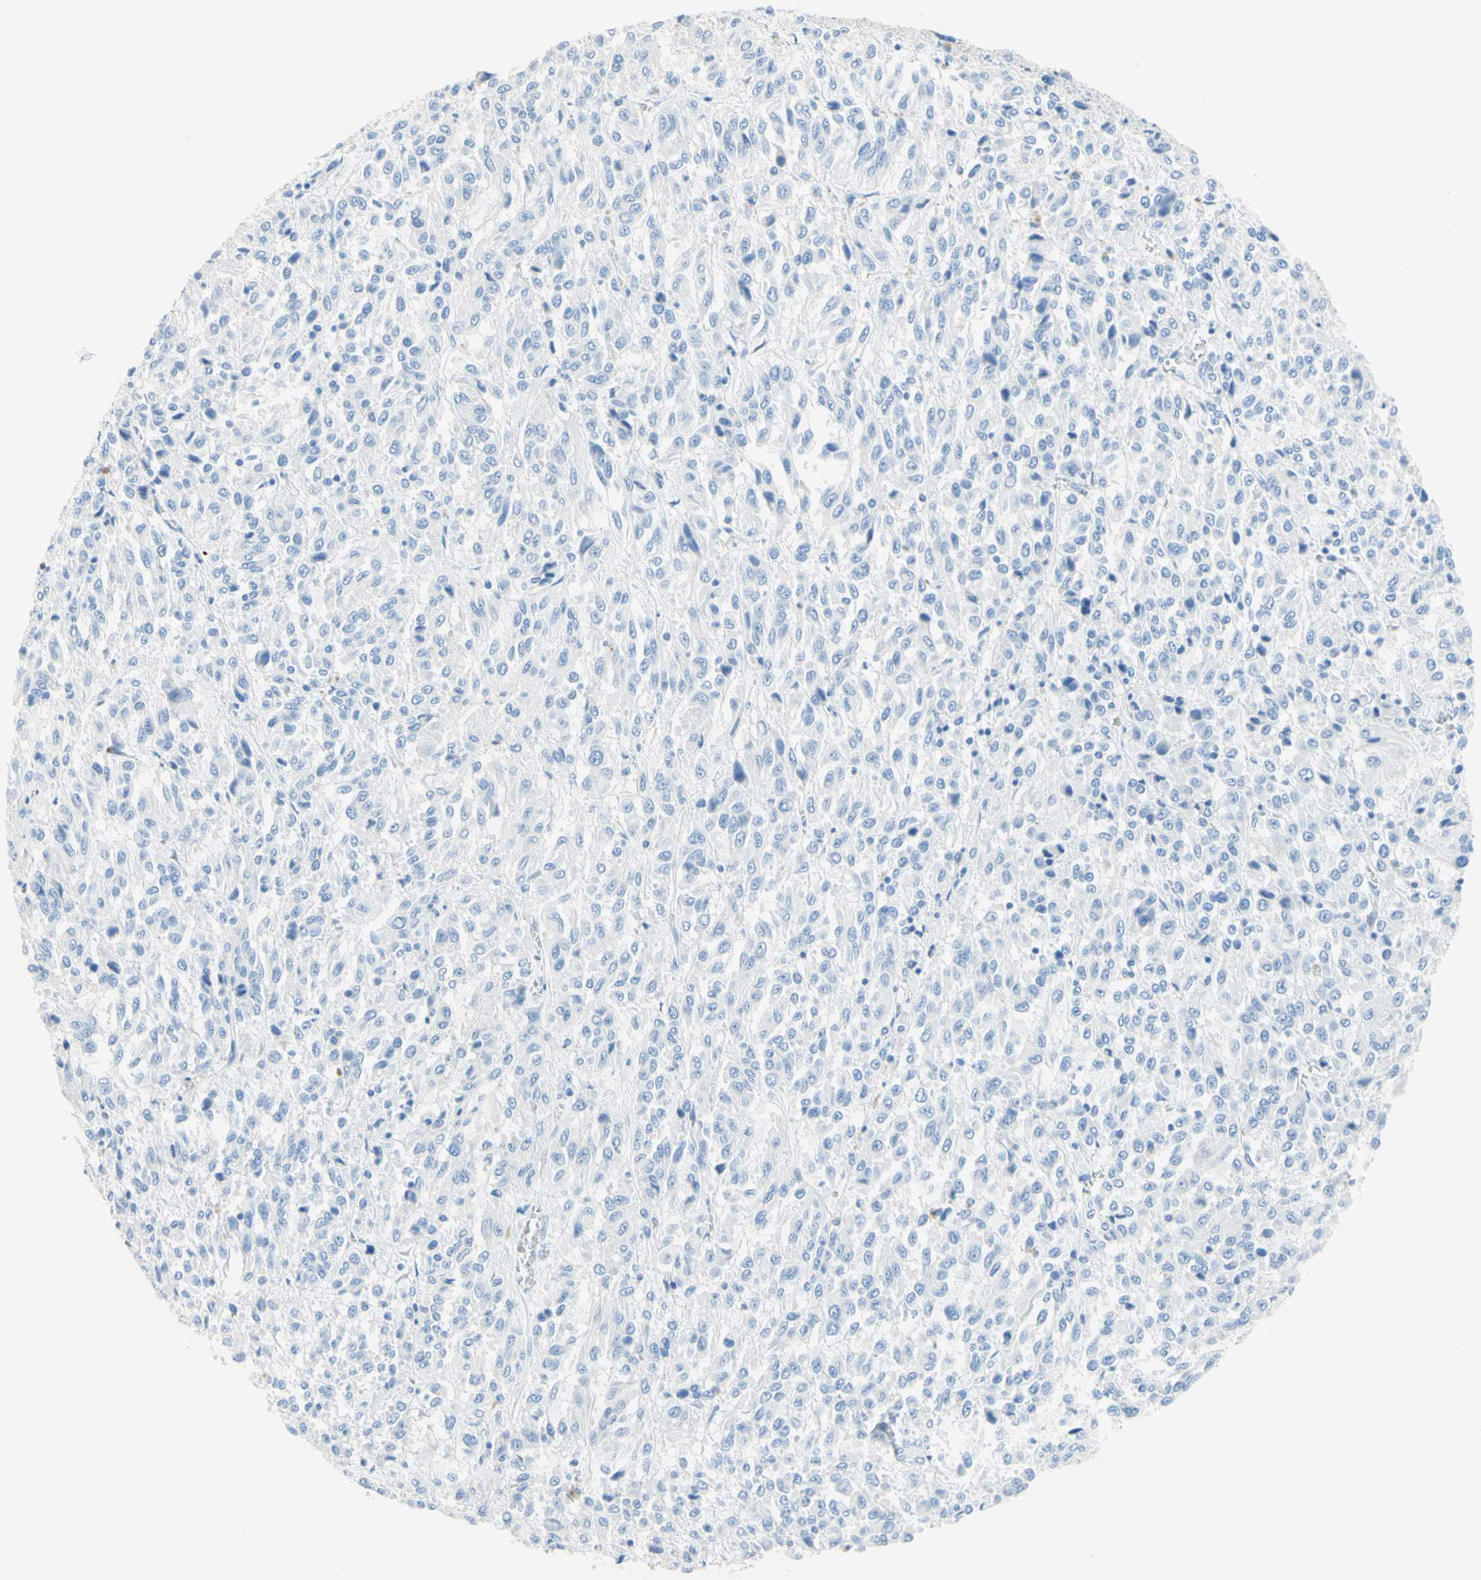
{"staining": {"intensity": "negative", "quantity": "none", "location": "none"}, "tissue": "melanoma", "cell_type": "Tumor cells", "image_type": "cancer", "snomed": [{"axis": "morphology", "description": "Malignant melanoma, Metastatic site"}, {"axis": "topography", "description": "Lung"}], "caption": "IHC photomicrograph of malignant melanoma (metastatic site) stained for a protein (brown), which shows no positivity in tumor cells.", "gene": "IL6ST", "patient": {"sex": "male", "age": 64}}